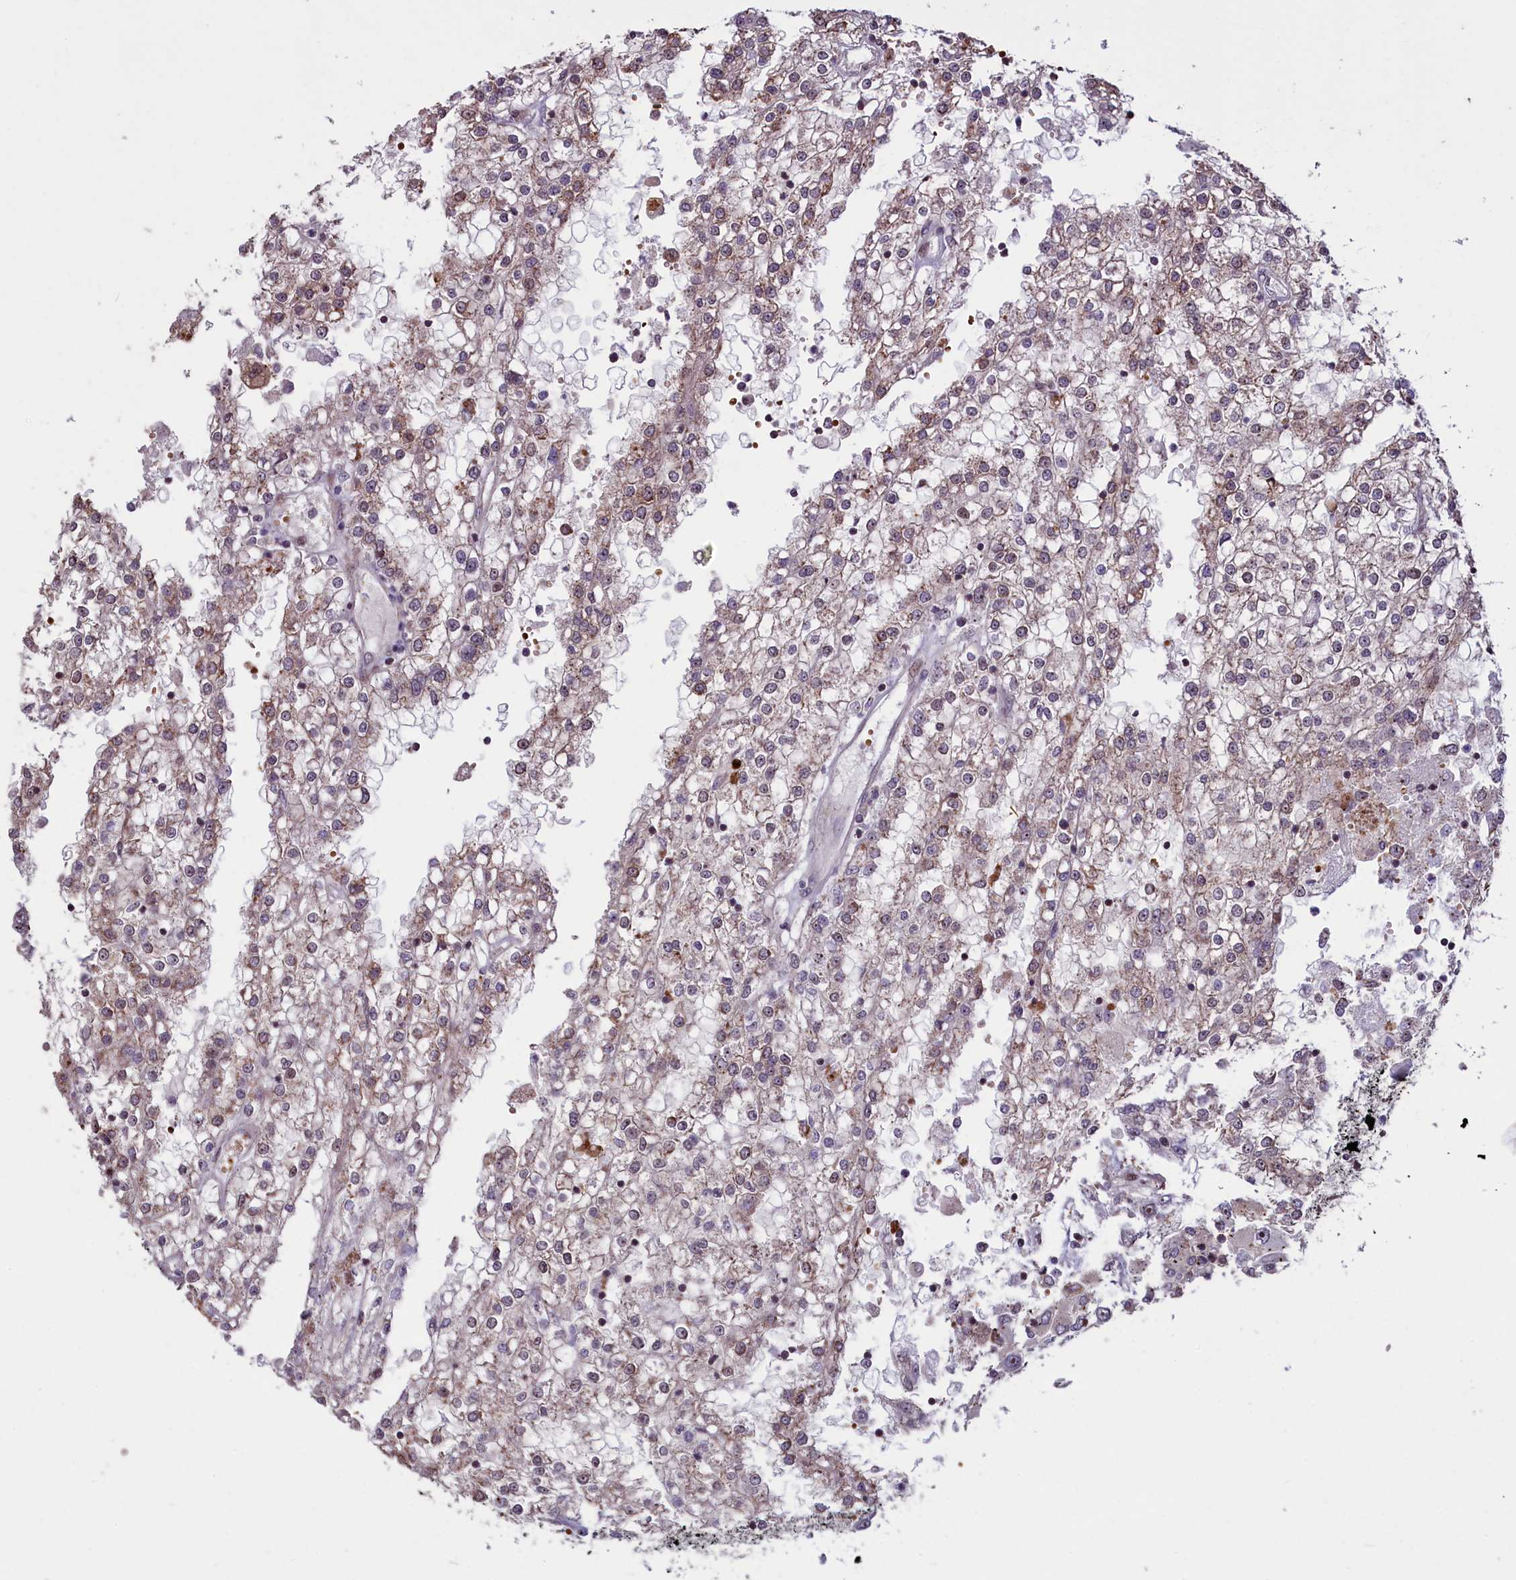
{"staining": {"intensity": "weak", "quantity": "25%-75%", "location": "cytoplasmic/membranous"}, "tissue": "renal cancer", "cell_type": "Tumor cells", "image_type": "cancer", "snomed": [{"axis": "morphology", "description": "Adenocarcinoma, NOS"}, {"axis": "topography", "description": "Kidney"}], "caption": "Immunohistochemistry (DAB) staining of human renal cancer displays weak cytoplasmic/membranous protein staining in approximately 25%-75% of tumor cells.", "gene": "SHFL", "patient": {"sex": "female", "age": 52}}